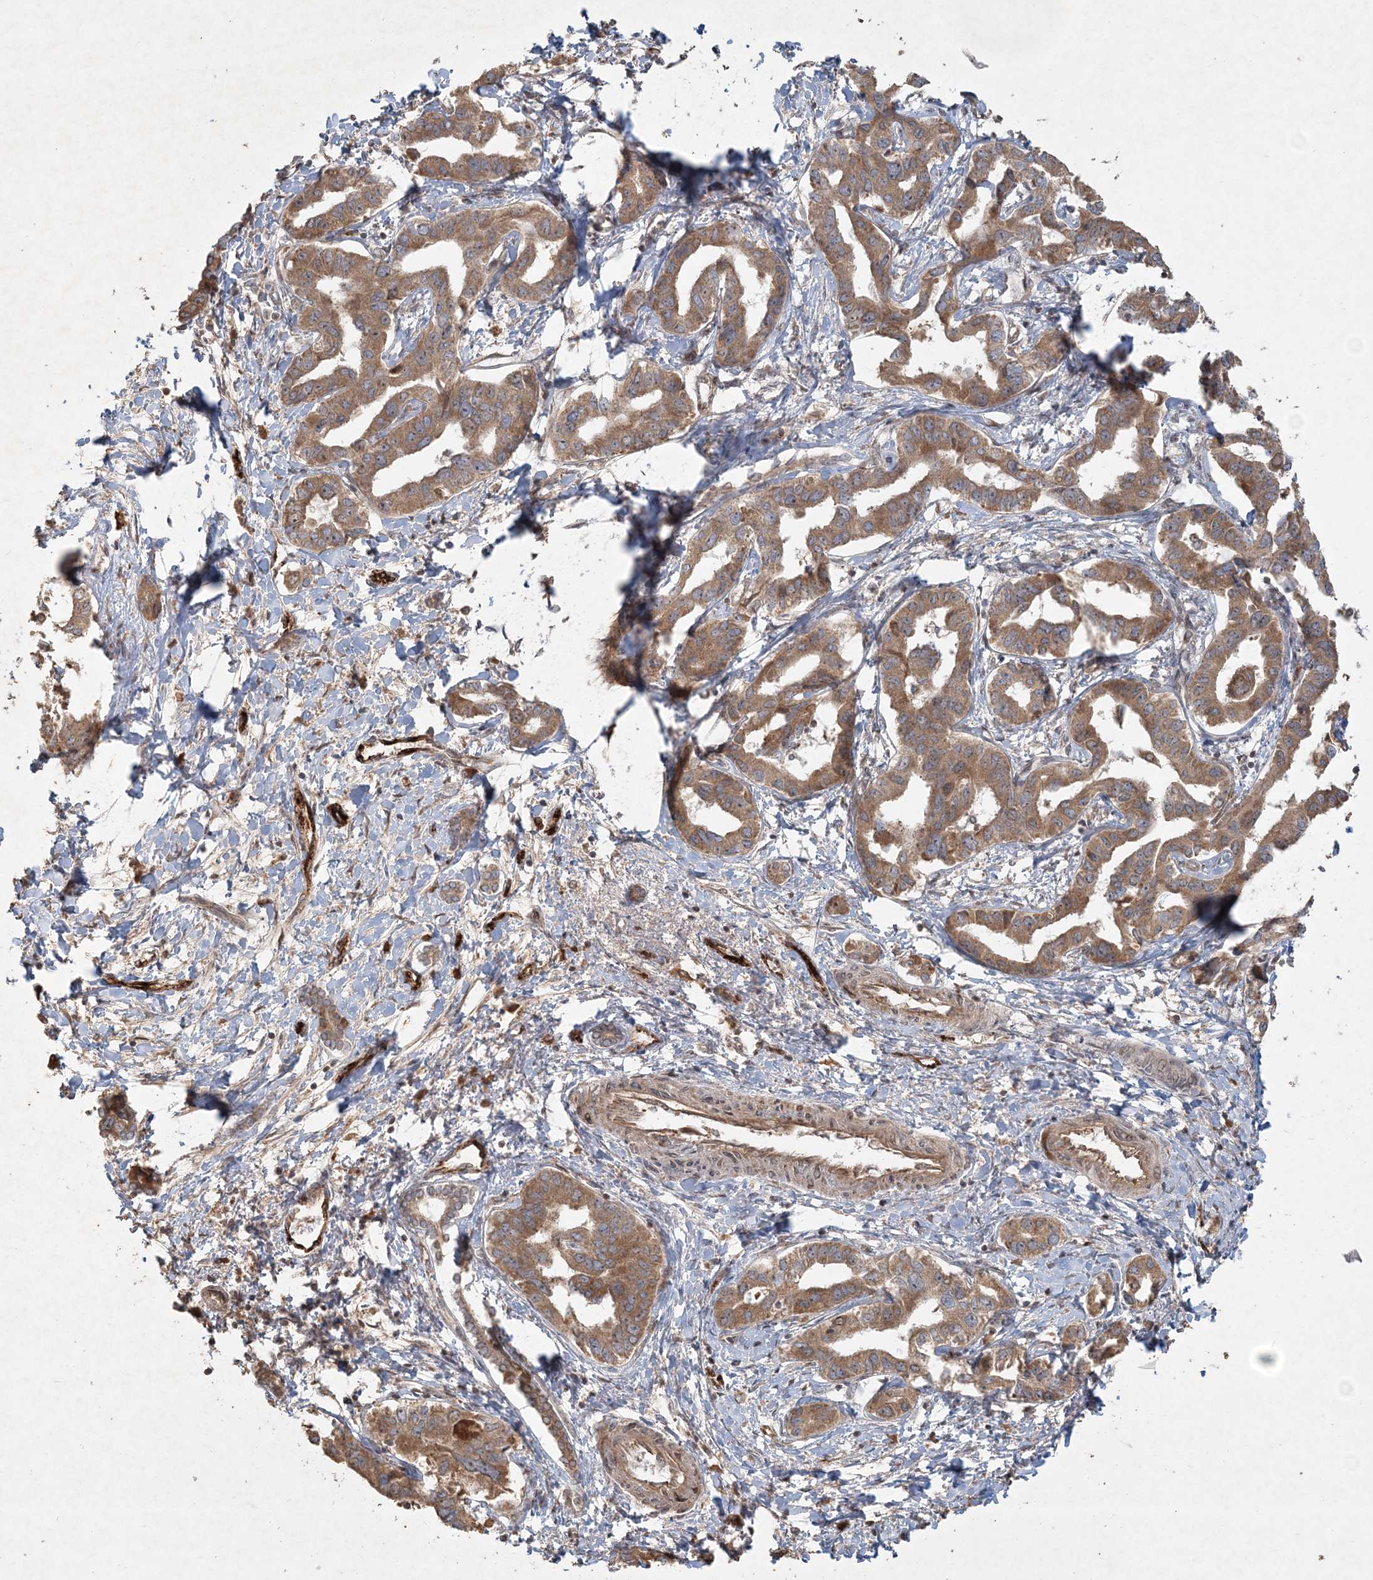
{"staining": {"intensity": "moderate", "quantity": ">75%", "location": "cytoplasmic/membranous"}, "tissue": "liver cancer", "cell_type": "Tumor cells", "image_type": "cancer", "snomed": [{"axis": "morphology", "description": "Cholangiocarcinoma"}, {"axis": "topography", "description": "Liver"}], "caption": "Liver cancer (cholangiocarcinoma) stained for a protein exhibits moderate cytoplasmic/membranous positivity in tumor cells.", "gene": "ANAPC16", "patient": {"sex": "male", "age": 59}}